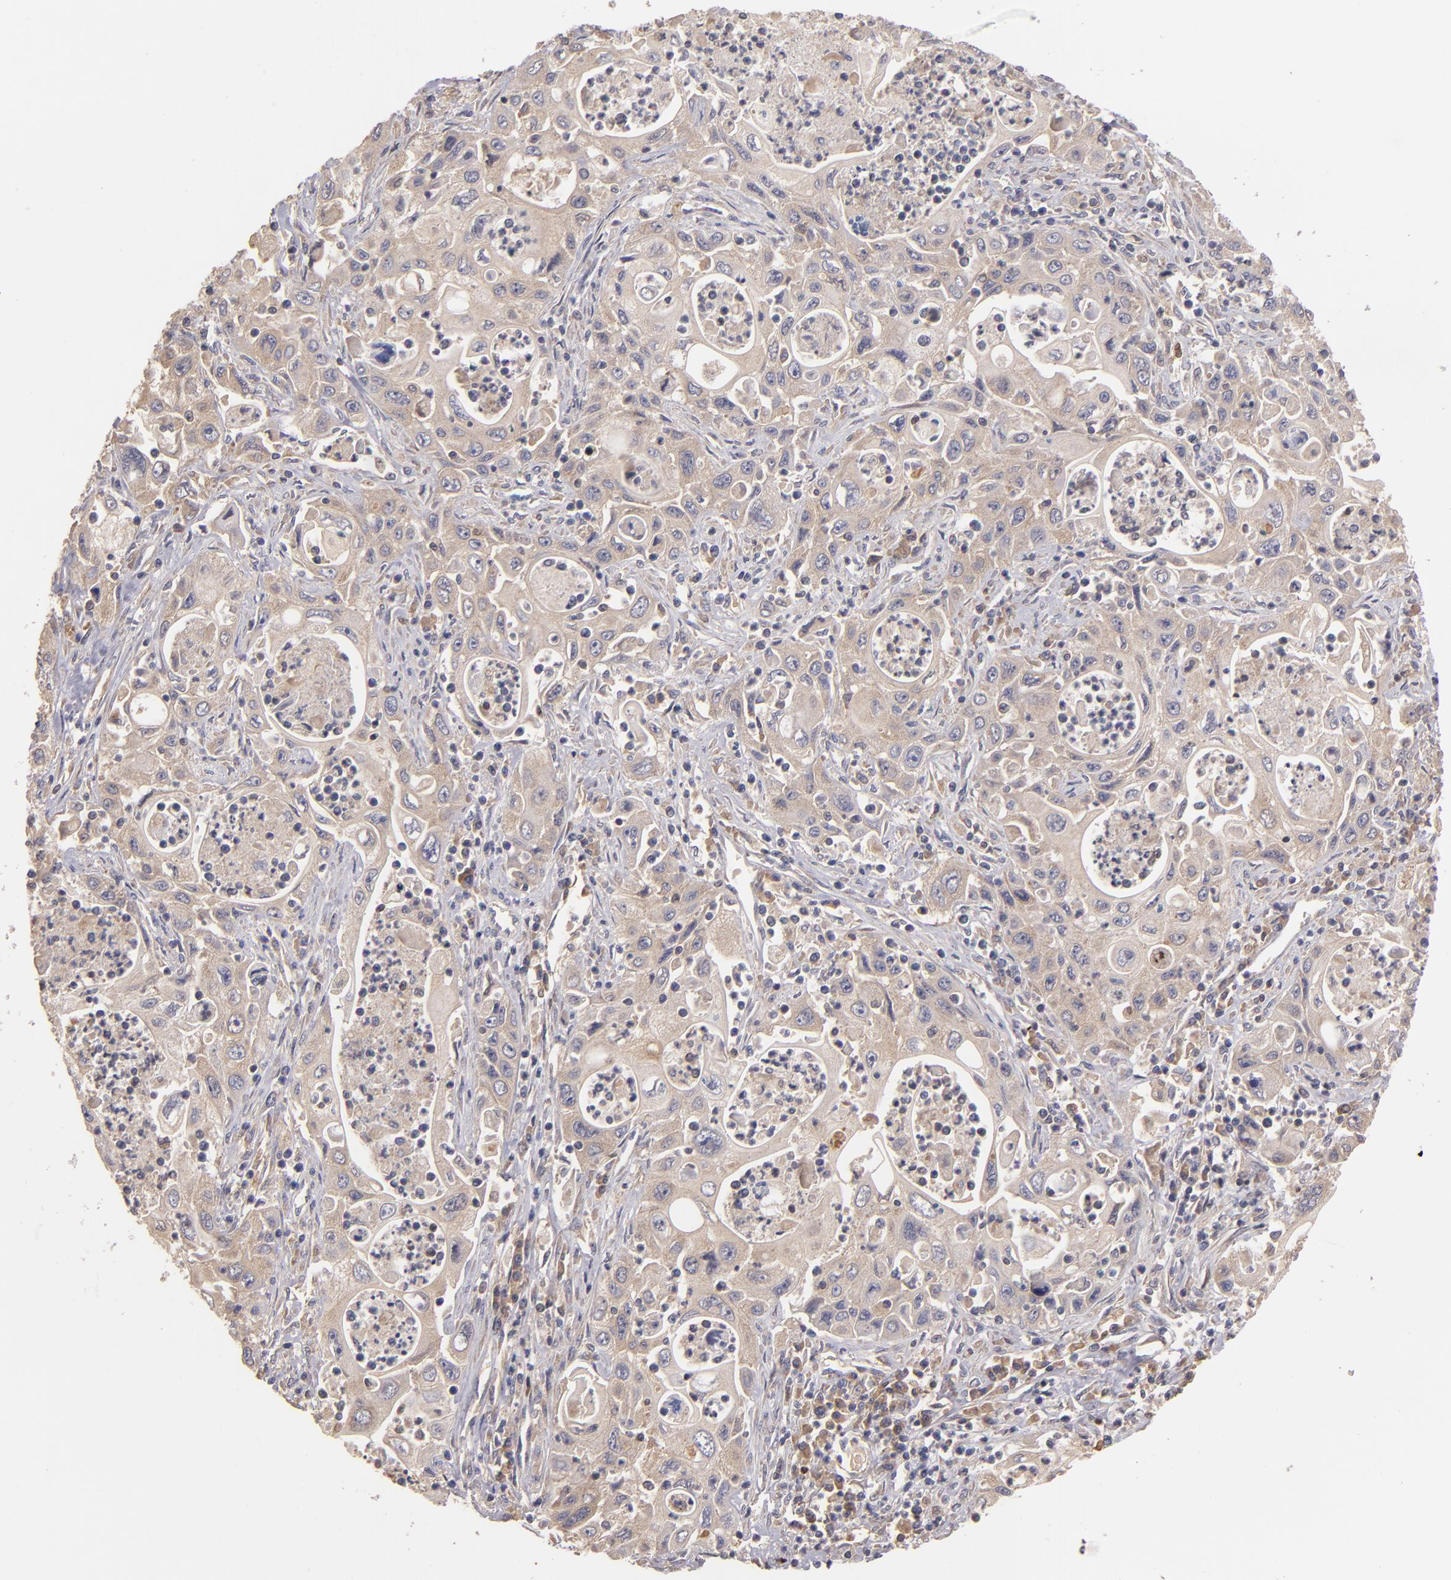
{"staining": {"intensity": "weak", "quantity": ">75%", "location": "cytoplasmic/membranous"}, "tissue": "pancreatic cancer", "cell_type": "Tumor cells", "image_type": "cancer", "snomed": [{"axis": "morphology", "description": "Adenocarcinoma, NOS"}, {"axis": "topography", "description": "Pancreas"}], "caption": "Immunohistochemical staining of human adenocarcinoma (pancreatic) displays low levels of weak cytoplasmic/membranous protein positivity in approximately >75% of tumor cells.", "gene": "UPF3B", "patient": {"sex": "male", "age": 70}}